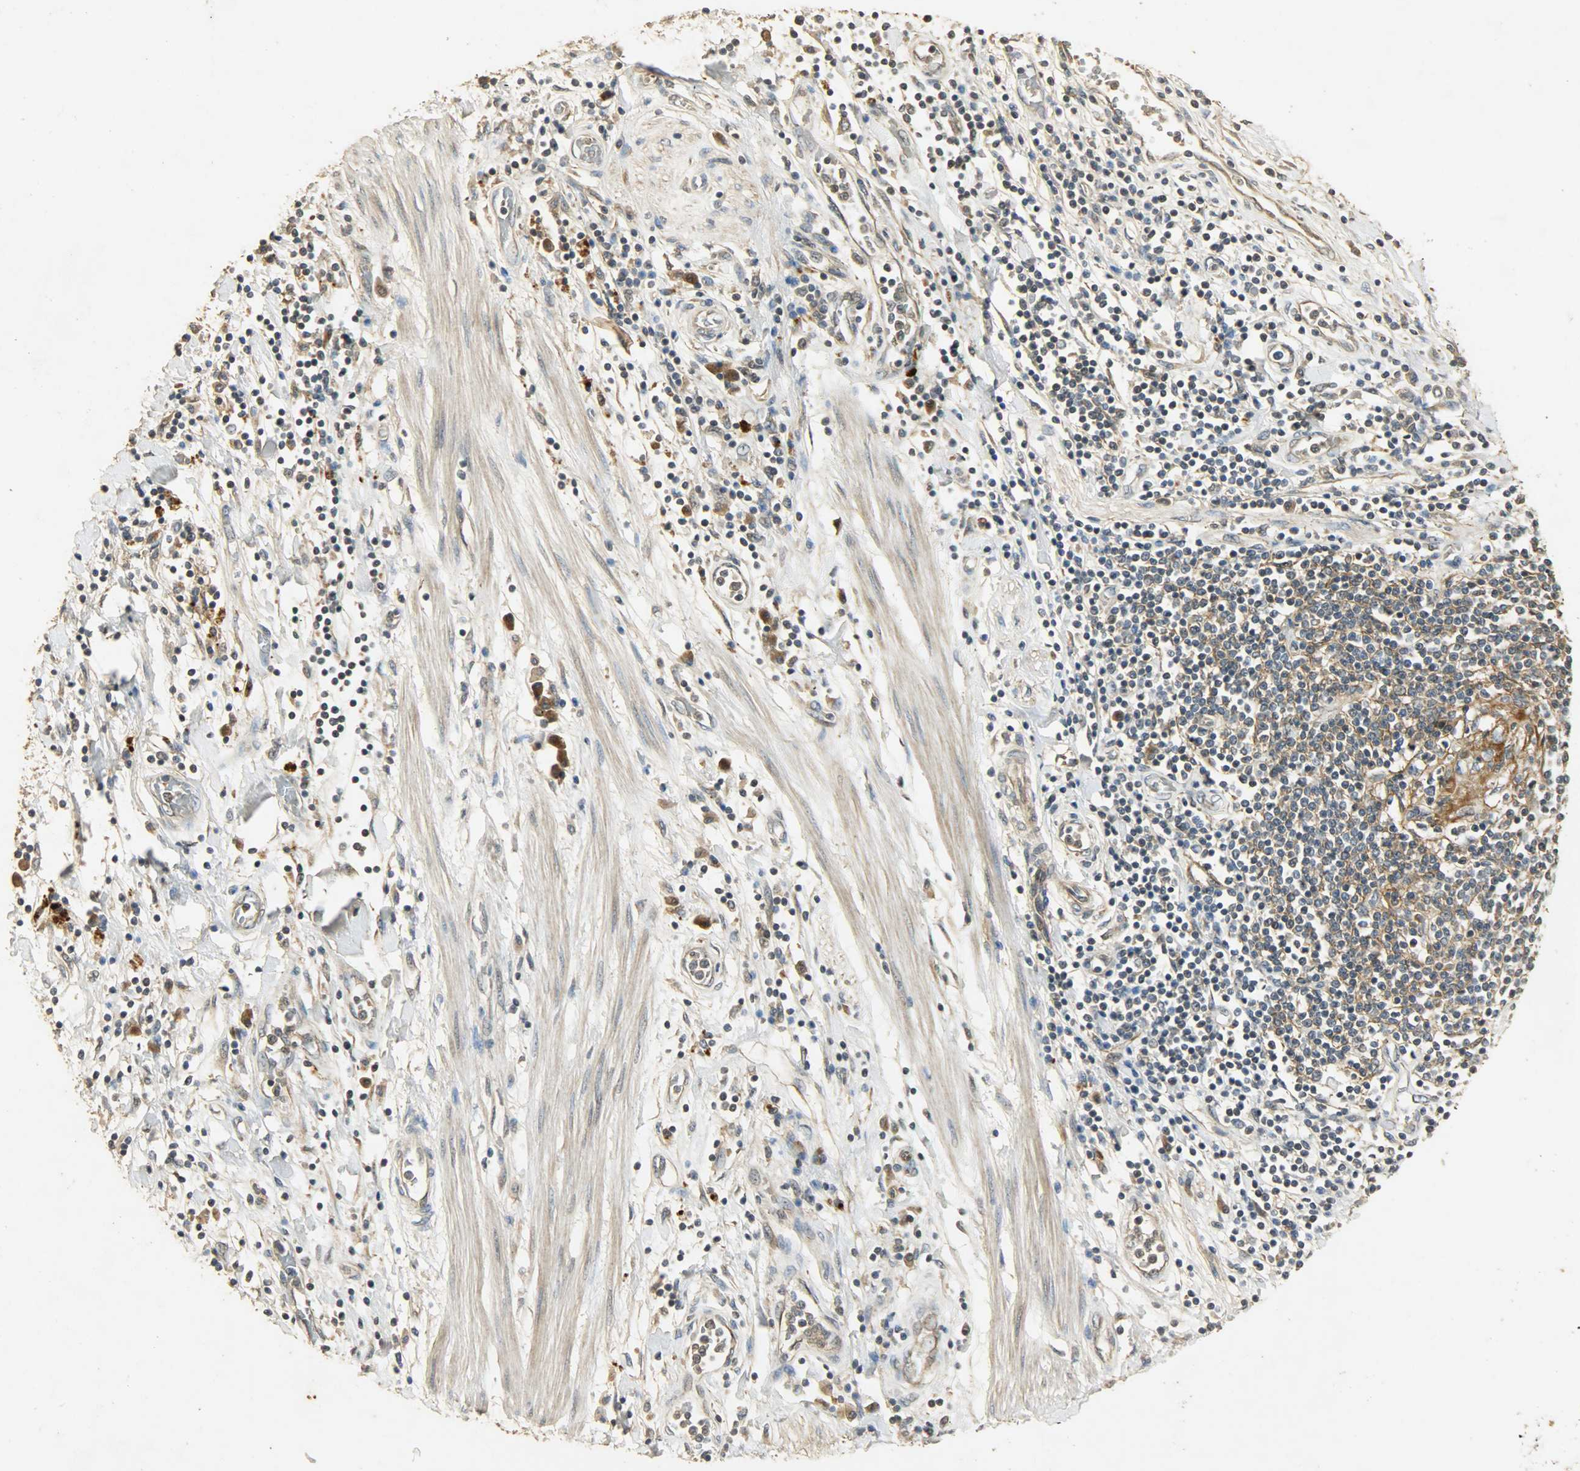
{"staining": {"intensity": "moderate", "quantity": ">75%", "location": "cytoplasmic/membranous"}, "tissue": "pancreatic cancer", "cell_type": "Tumor cells", "image_type": "cancer", "snomed": [{"axis": "morphology", "description": "Adenocarcinoma, NOS"}, {"axis": "topography", "description": "Pancreas"}], "caption": "A histopathology image showing moderate cytoplasmic/membranous staining in about >75% of tumor cells in pancreatic cancer (adenocarcinoma), as visualized by brown immunohistochemical staining.", "gene": "ATP2B1", "patient": {"sex": "female", "age": 48}}